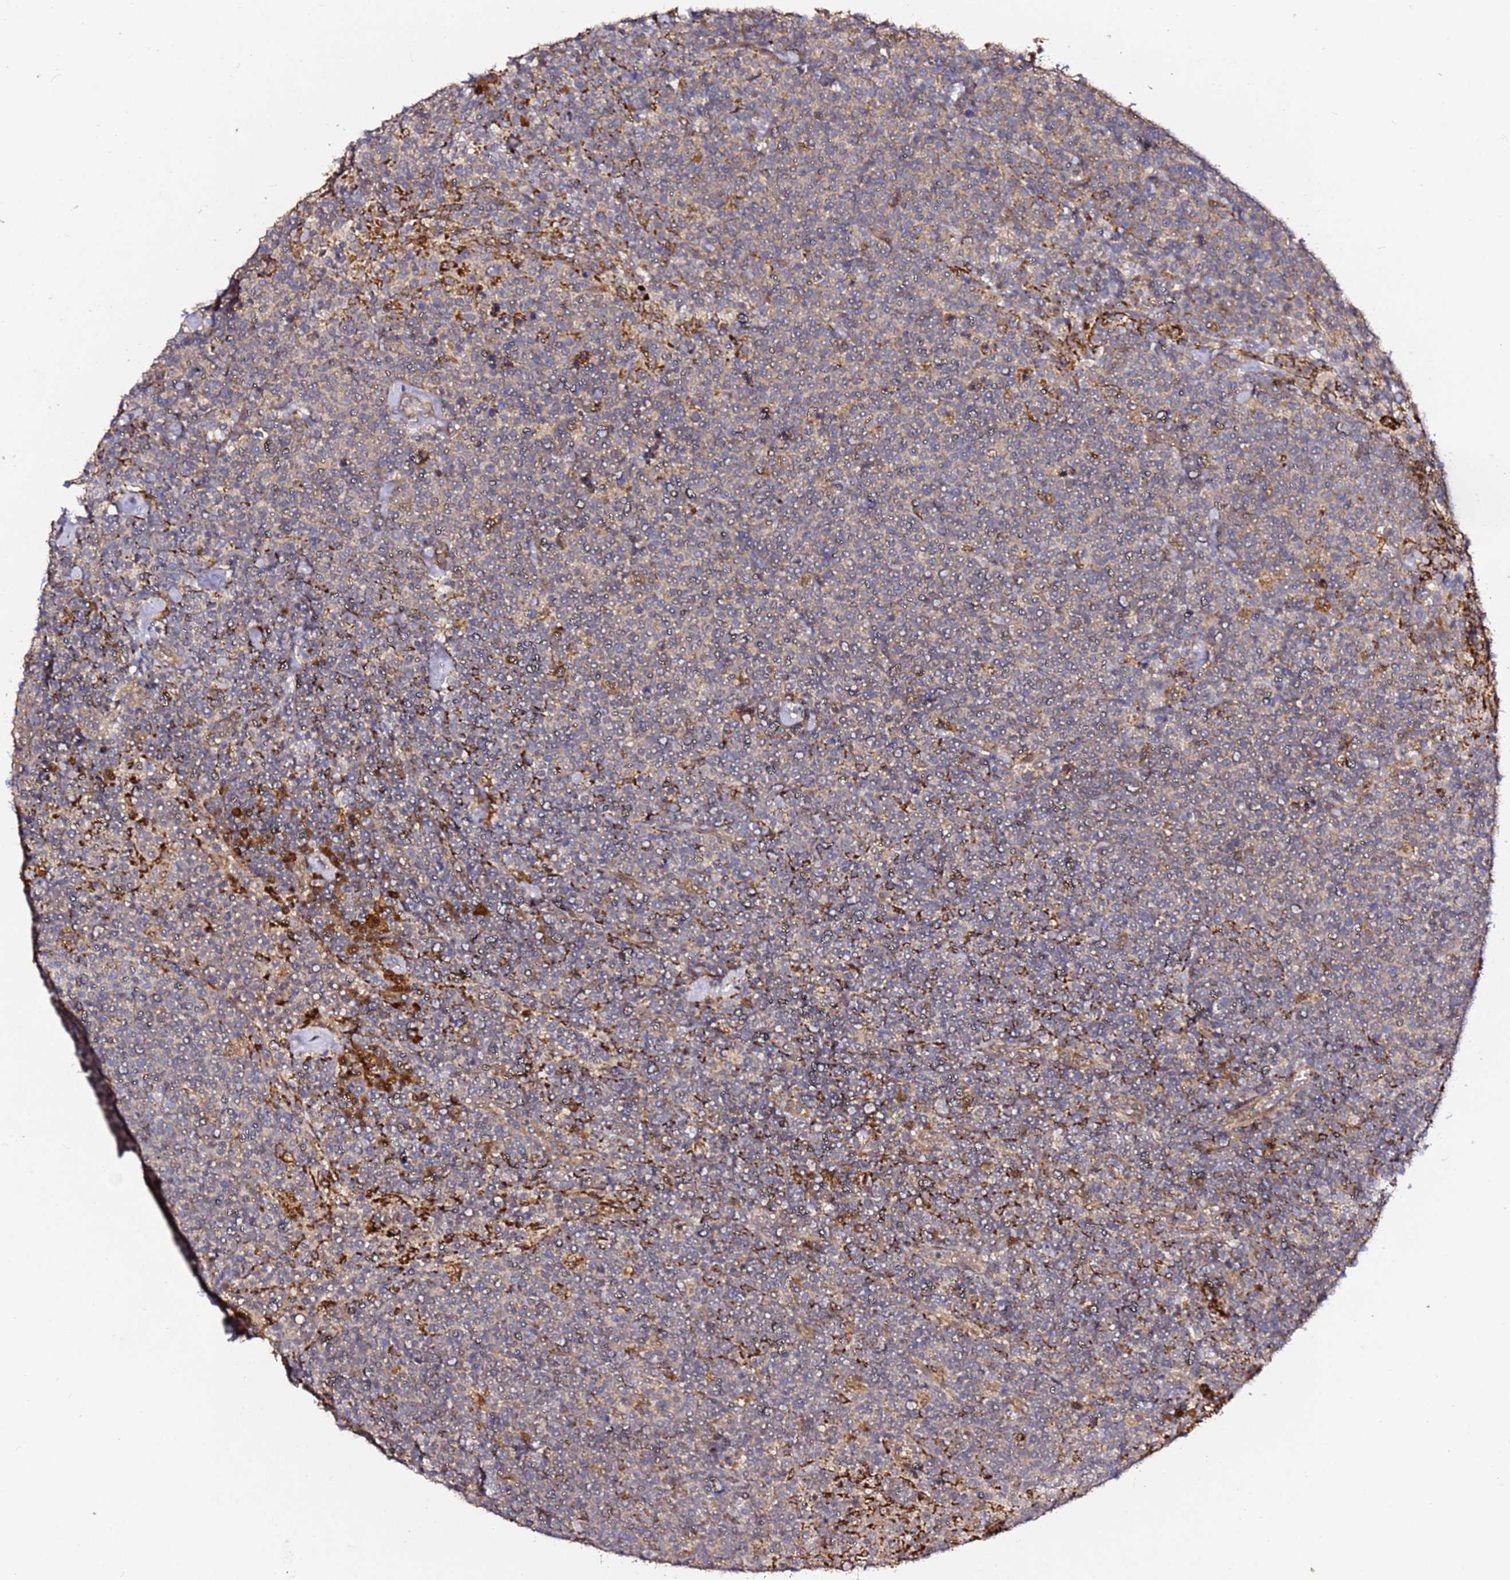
{"staining": {"intensity": "negative", "quantity": "none", "location": "none"}, "tissue": "lymphoma", "cell_type": "Tumor cells", "image_type": "cancer", "snomed": [{"axis": "morphology", "description": "Malignant lymphoma, non-Hodgkin's type, High grade"}, {"axis": "topography", "description": "Lymph node"}], "caption": "Immunohistochemistry (IHC) image of neoplastic tissue: high-grade malignant lymphoma, non-Hodgkin's type stained with DAB (3,3'-diaminobenzidine) exhibits no significant protein expression in tumor cells.", "gene": "ALG11", "patient": {"sex": "male", "age": 61}}